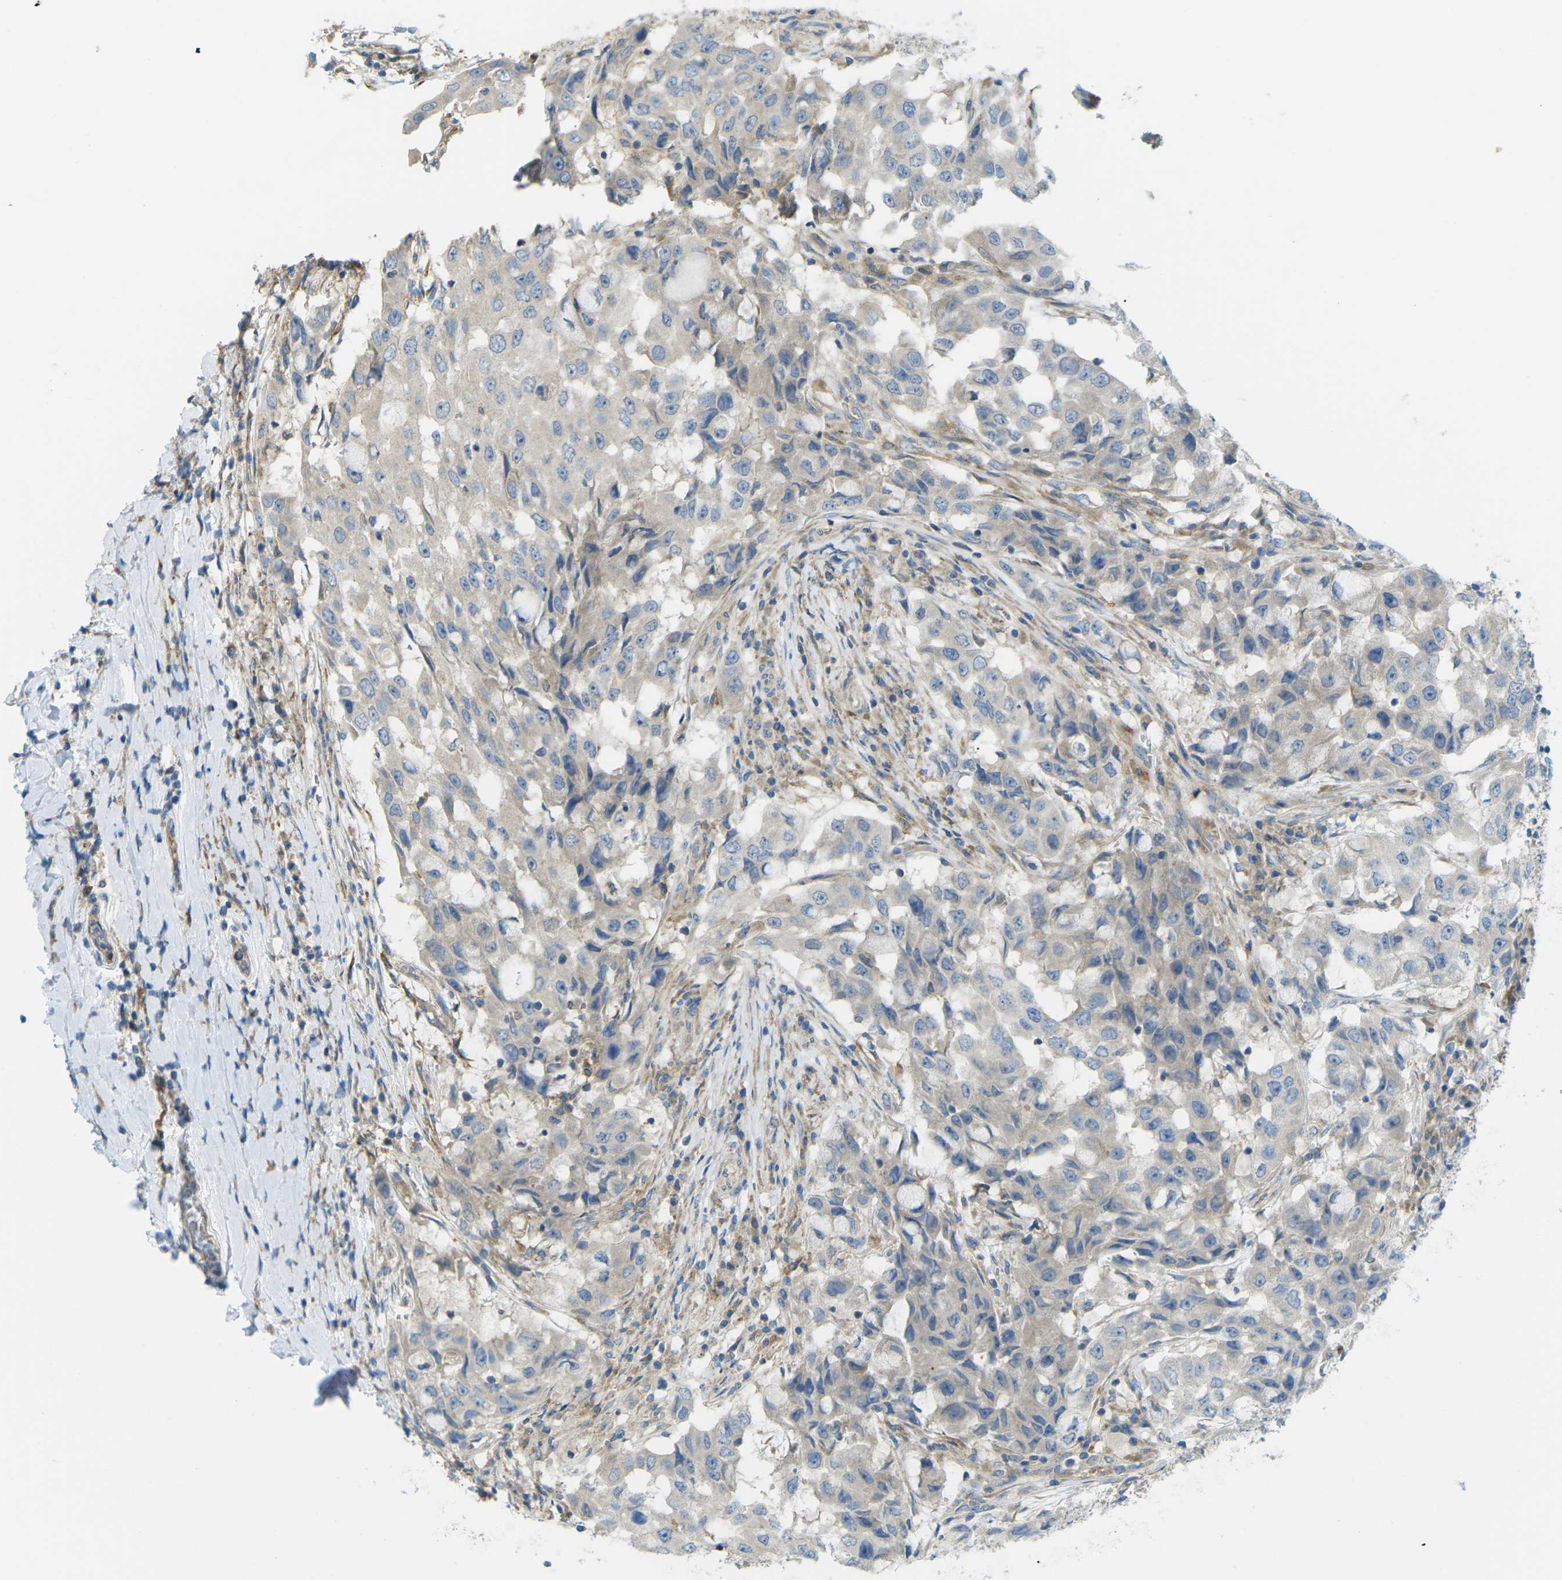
{"staining": {"intensity": "weak", "quantity": "<25%", "location": "cytoplasmic/membranous"}, "tissue": "breast cancer", "cell_type": "Tumor cells", "image_type": "cancer", "snomed": [{"axis": "morphology", "description": "Duct carcinoma"}, {"axis": "topography", "description": "Breast"}], "caption": "An immunohistochemistry photomicrograph of breast cancer (intraductal carcinoma) is shown. There is no staining in tumor cells of breast cancer (intraductal carcinoma).", "gene": "MYLK4", "patient": {"sex": "female", "age": 27}}